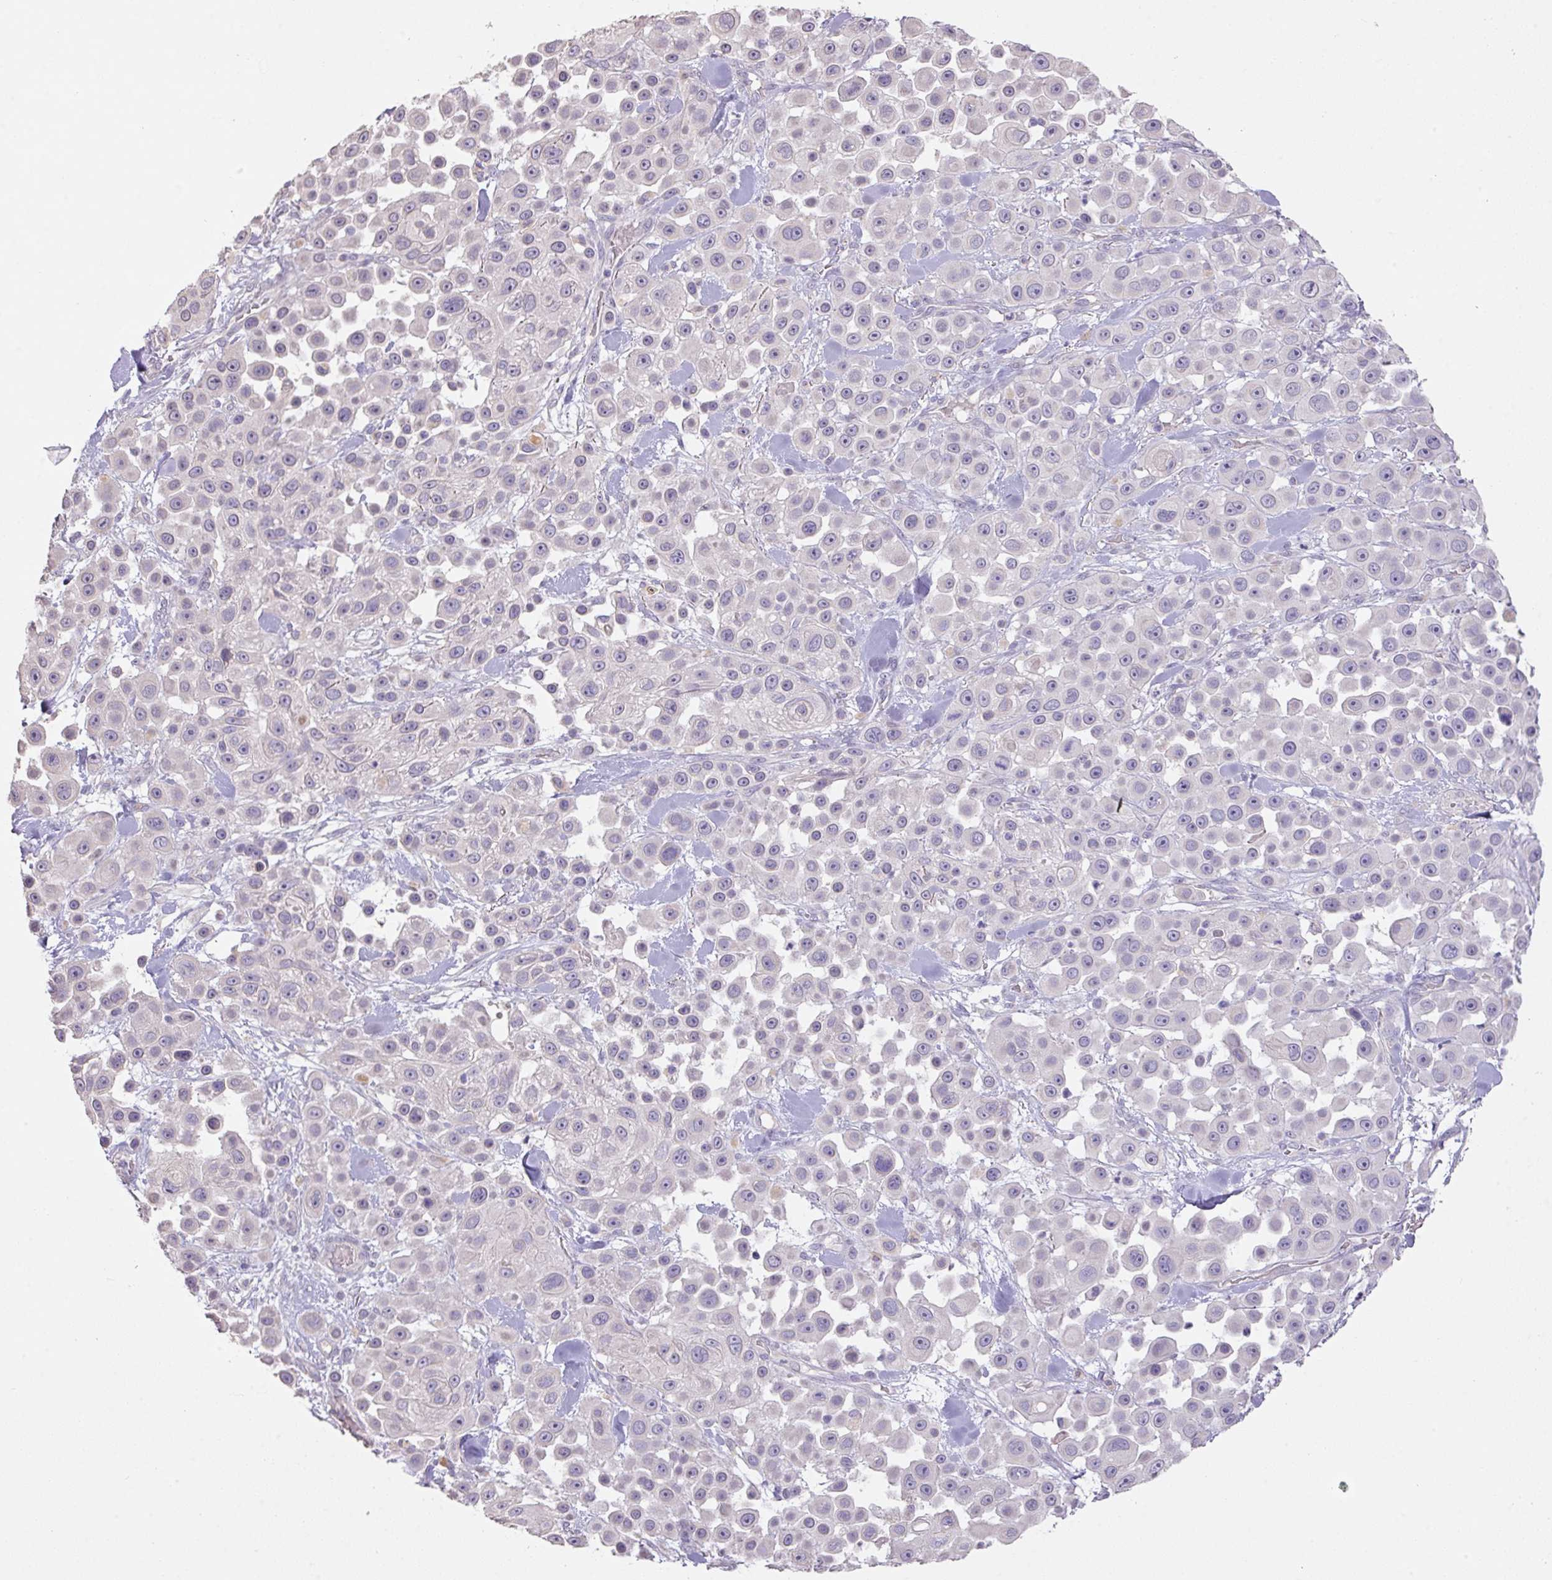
{"staining": {"intensity": "negative", "quantity": "none", "location": "none"}, "tissue": "skin cancer", "cell_type": "Tumor cells", "image_type": "cancer", "snomed": [{"axis": "morphology", "description": "Squamous cell carcinoma, NOS"}, {"axis": "topography", "description": "Skin"}], "caption": "DAB immunohistochemical staining of skin squamous cell carcinoma reveals no significant staining in tumor cells. (Stains: DAB (3,3'-diaminobenzidine) IHC with hematoxylin counter stain, Microscopy: brightfield microscopy at high magnification).", "gene": "PRADC1", "patient": {"sex": "male", "age": 67}}